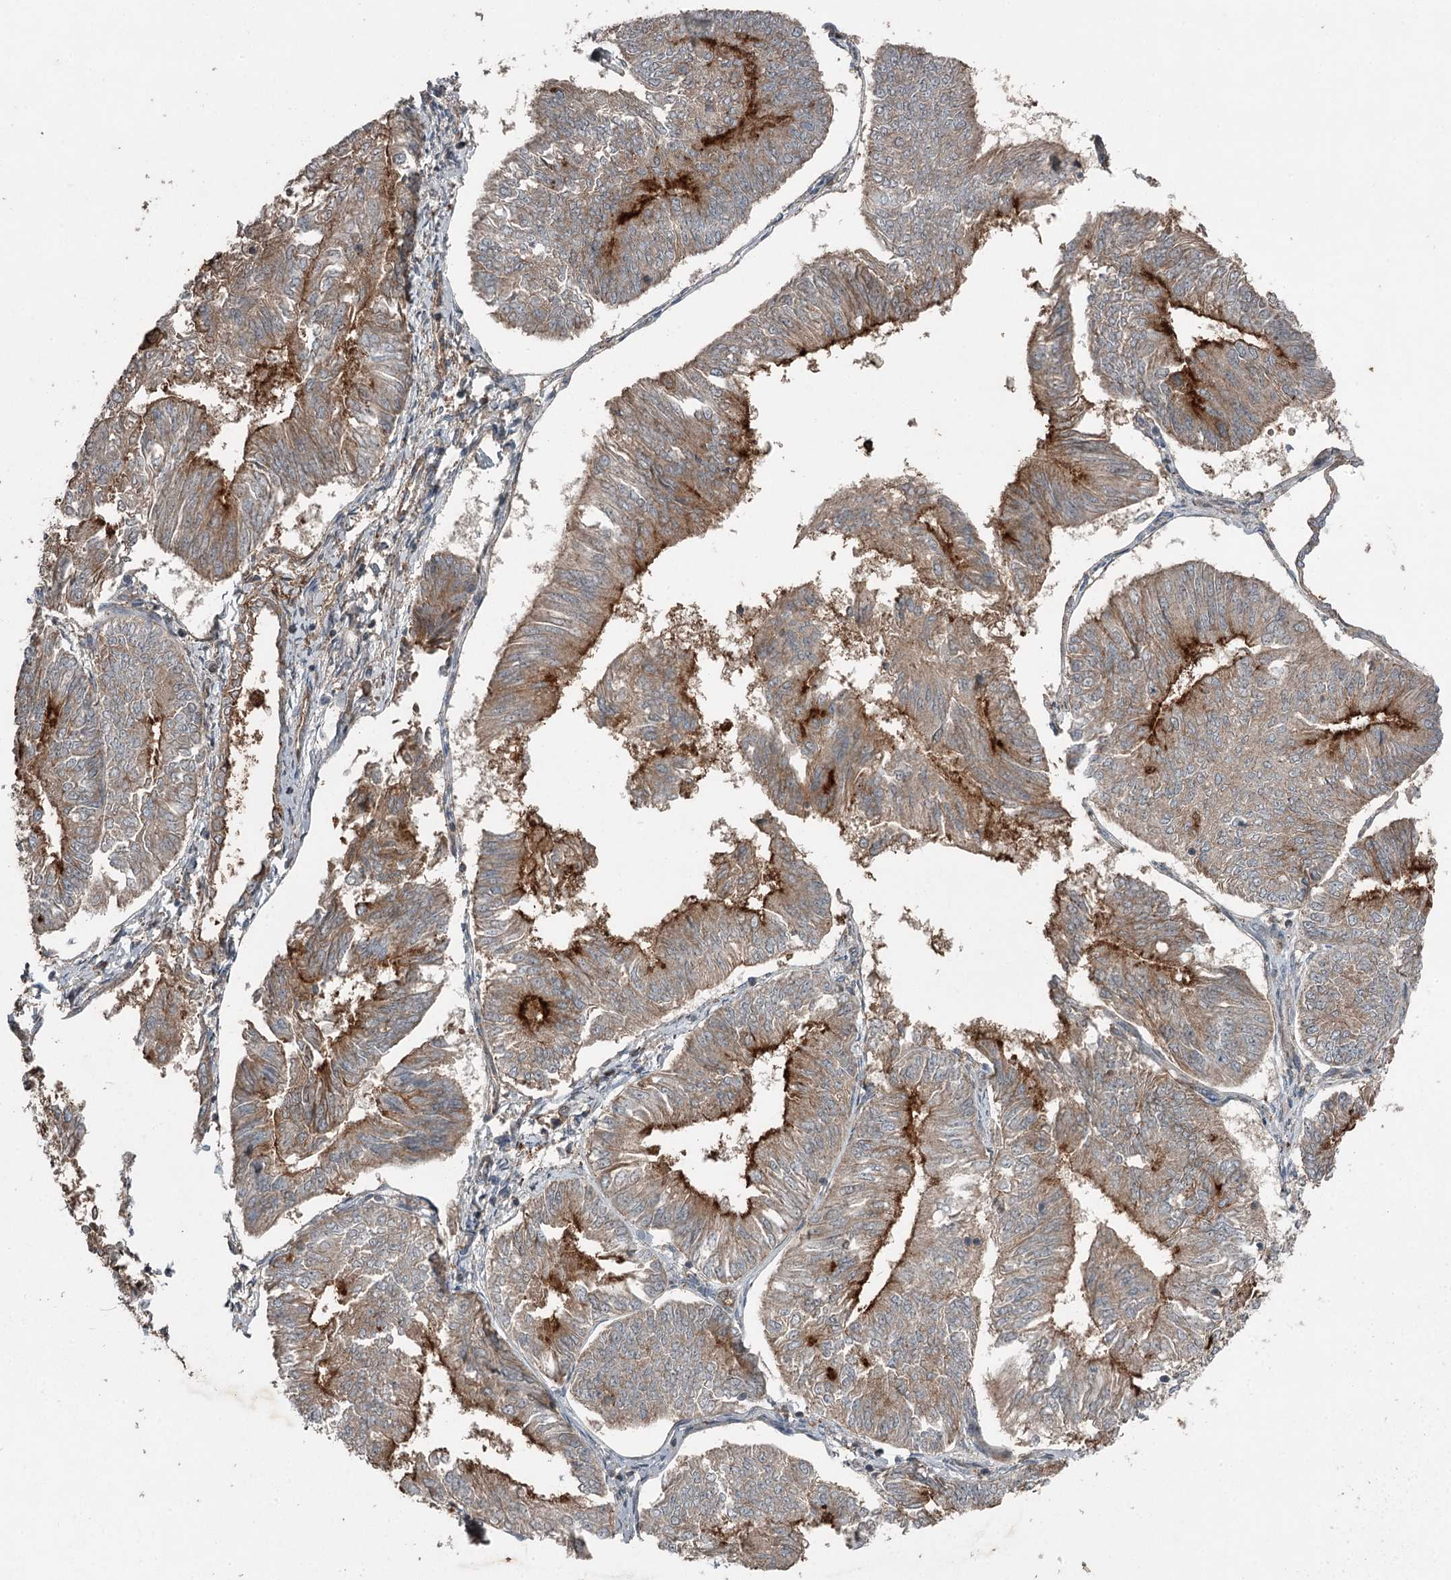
{"staining": {"intensity": "moderate", "quantity": "25%-75%", "location": "cytoplasmic/membranous"}, "tissue": "endometrial cancer", "cell_type": "Tumor cells", "image_type": "cancer", "snomed": [{"axis": "morphology", "description": "Adenocarcinoma, NOS"}, {"axis": "topography", "description": "Endometrium"}], "caption": "Moderate cytoplasmic/membranous positivity is seen in about 25%-75% of tumor cells in endometrial cancer (adenocarcinoma). The staining is performed using DAB (3,3'-diaminobenzidine) brown chromogen to label protein expression. The nuclei are counter-stained blue using hematoxylin.", "gene": "SLC39A8", "patient": {"sex": "female", "age": 58}}